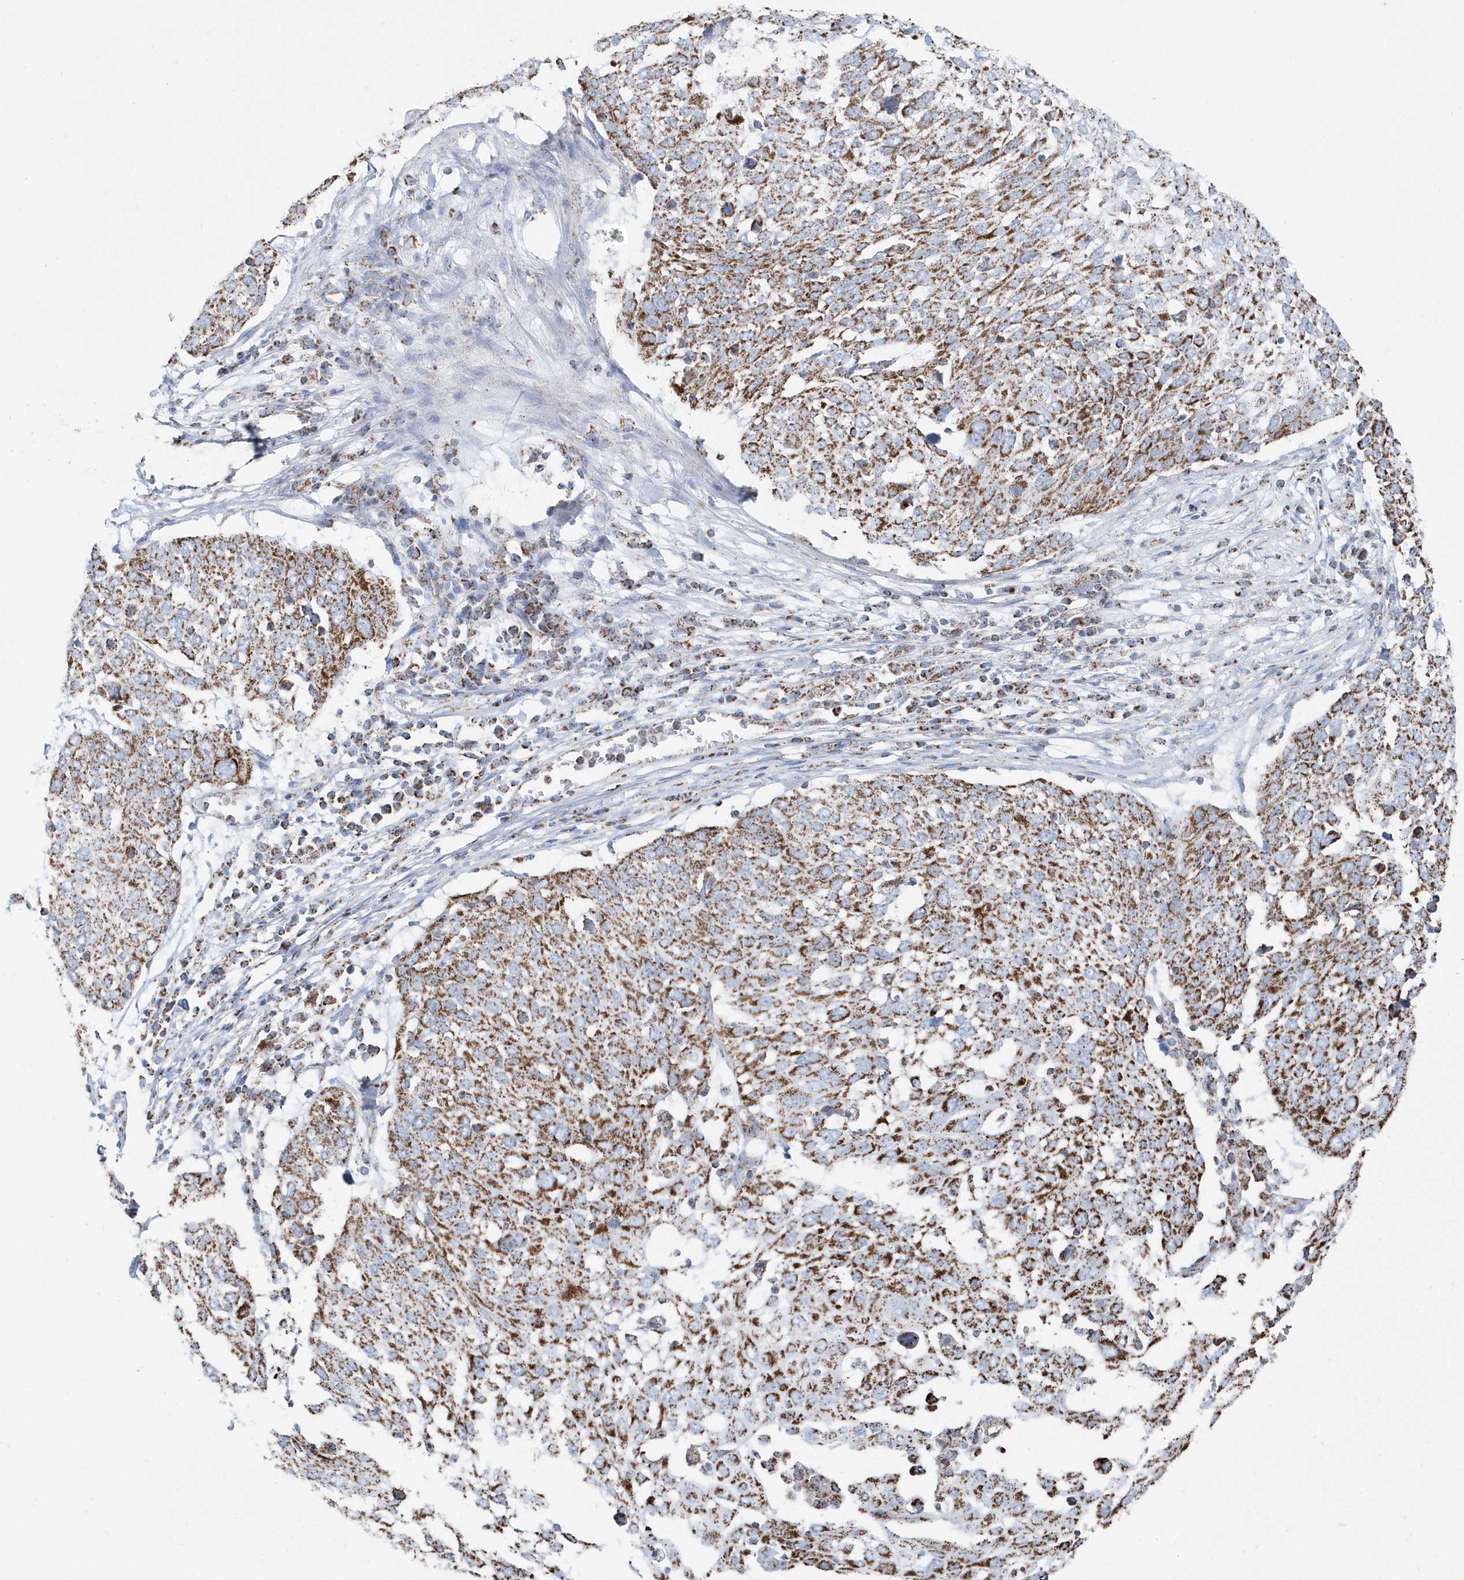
{"staining": {"intensity": "moderate", "quantity": ">75%", "location": "cytoplasmic/membranous"}, "tissue": "lung cancer", "cell_type": "Tumor cells", "image_type": "cancer", "snomed": [{"axis": "morphology", "description": "Squamous cell carcinoma, NOS"}, {"axis": "topography", "description": "Lung"}], "caption": "Moderate cytoplasmic/membranous staining is appreciated in approximately >75% of tumor cells in lung cancer.", "gene": "TMCO6", "patient": {"sex": "male", "age": 65}}